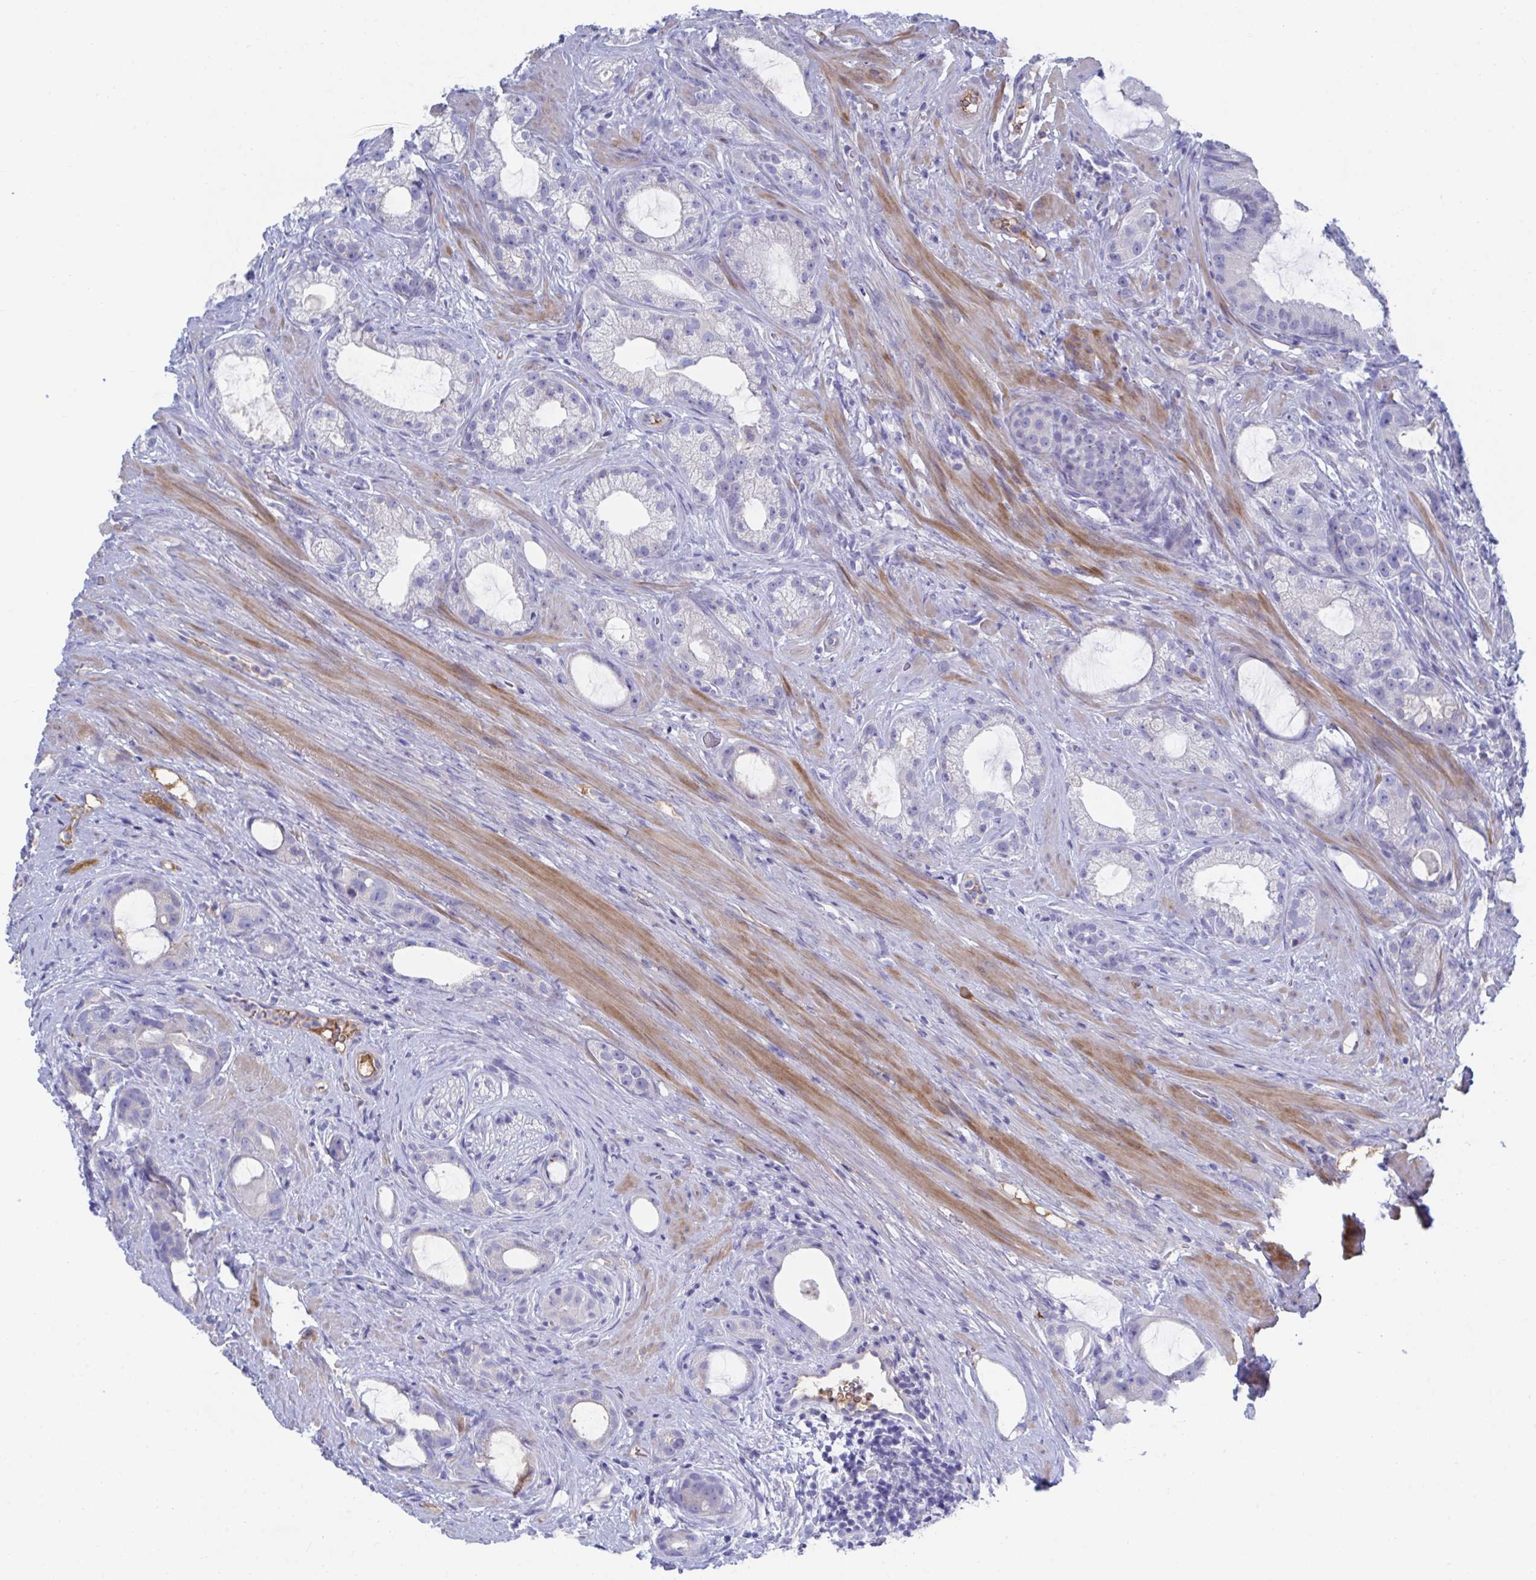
{"staining": {"intensity": "negative", "quantity": "none", "location": "none"}, "tissue": "prostate cancer", "cell_type": "Tumor cells", "image_type": "cancer", "snomed": [{"axis": "morphology", "description": "Adenocarcinoma, High grade"}, {"axis": "topography", "description": "Prostate"}], "caption": "An immunohistochemistry micrograph of prostate cancer (high-grade adenocarcinoma) is shown. There is no staining in tumor cells of prostate cancer (high-grade adenocarcinoma).", "gene": "TNFAIP6", "patient": {"sex": "male", "age": 65}}